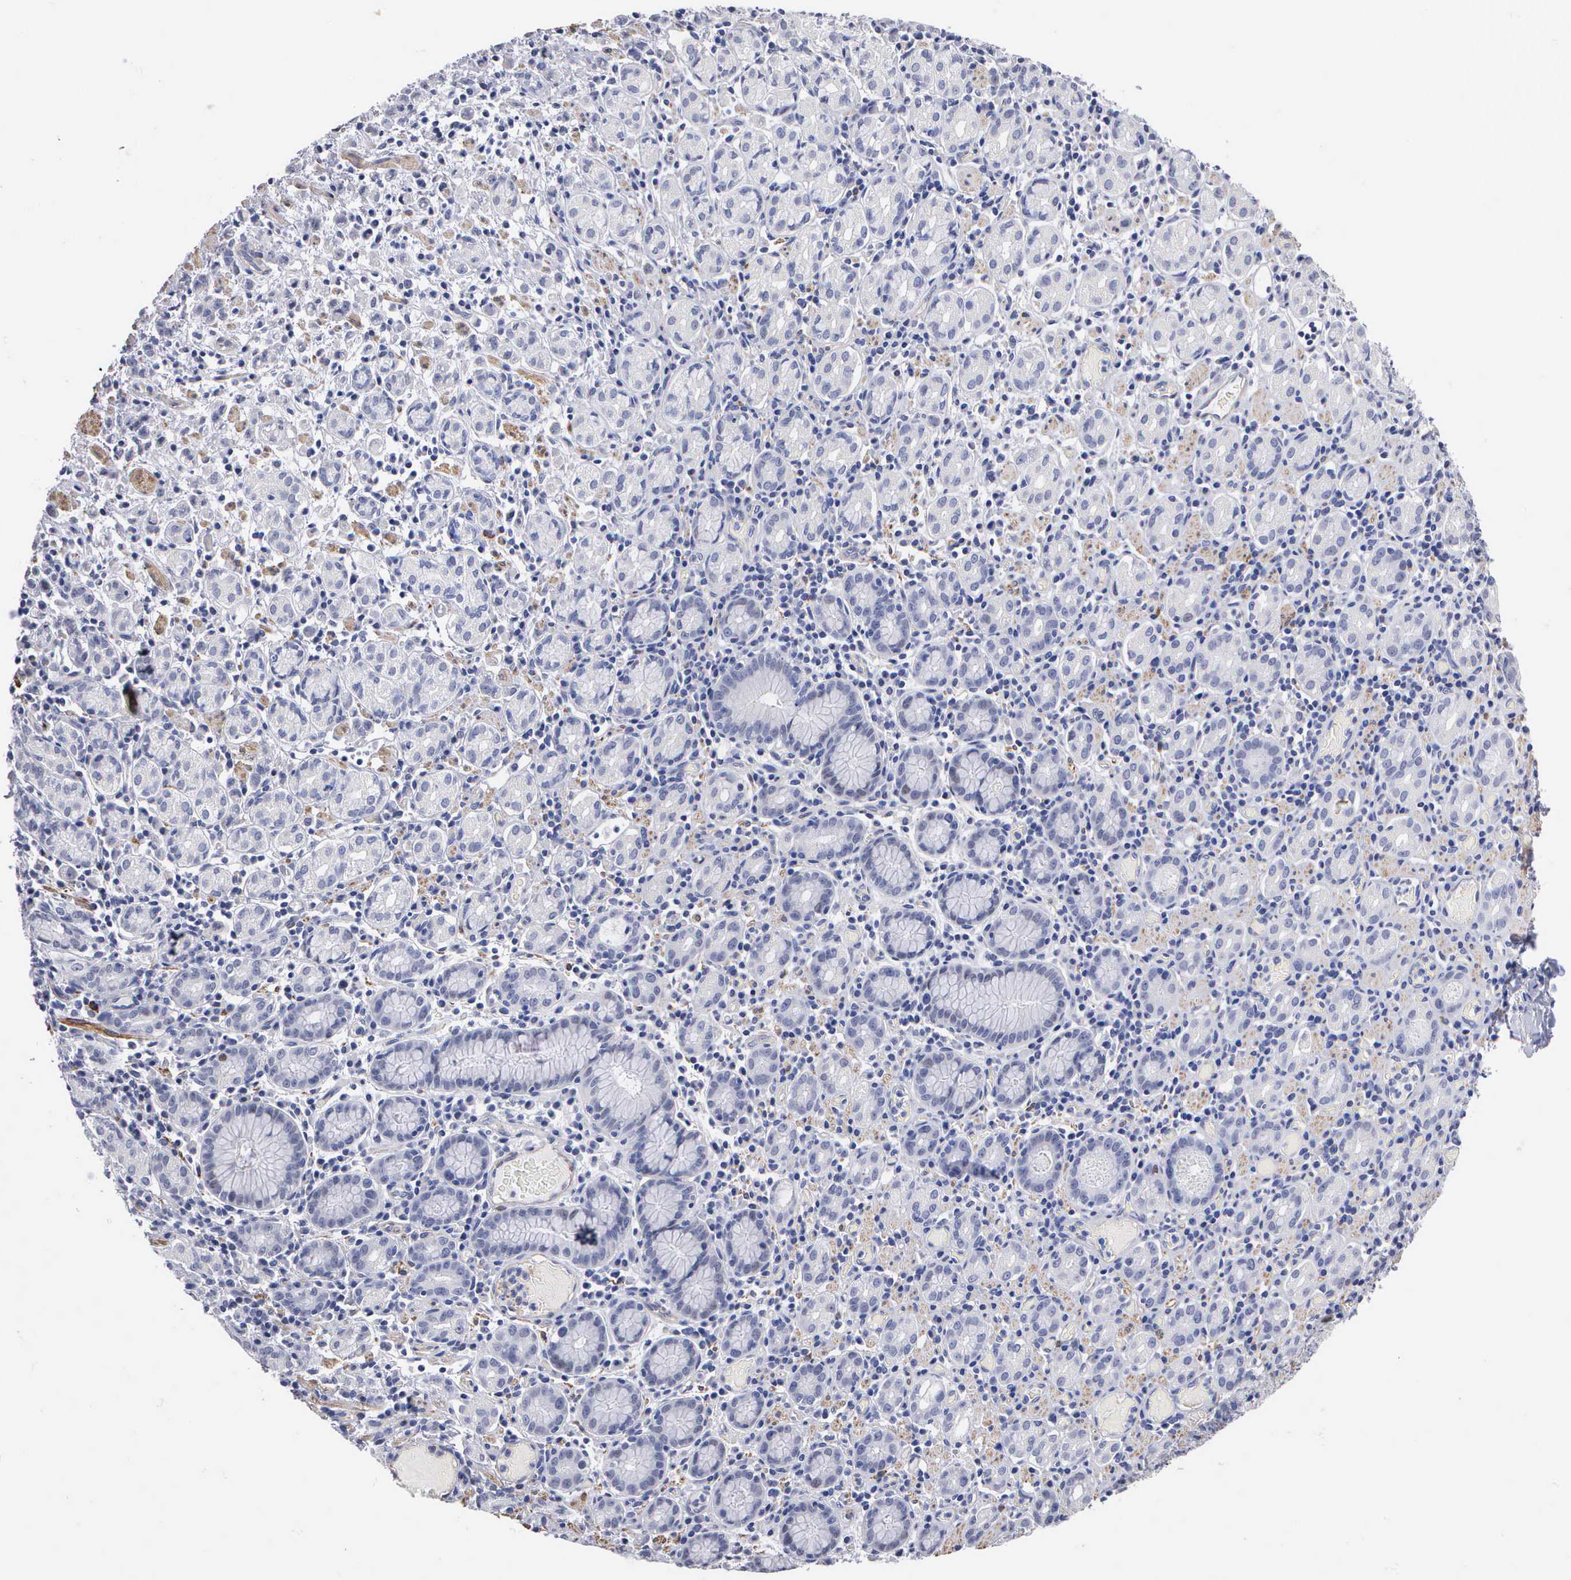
{"staining": {"intensity": "negative", "quantity": "none", "location": "none"}, "tissue": "stomach cancer", "cell_type": "Tumor cells", "image_type": "cancer", "snomed": [{"axis": "morphology", "description": "Adenocarcinoma, NOS"}, {"axis": "topography", "description": "Stomach, lower"}], "caption": "Micrograph shows no significant protein expression in tumor cells of stomach cancer.", "gene": "ELFN2", "patient": {"sex": "male", "age": 88}}